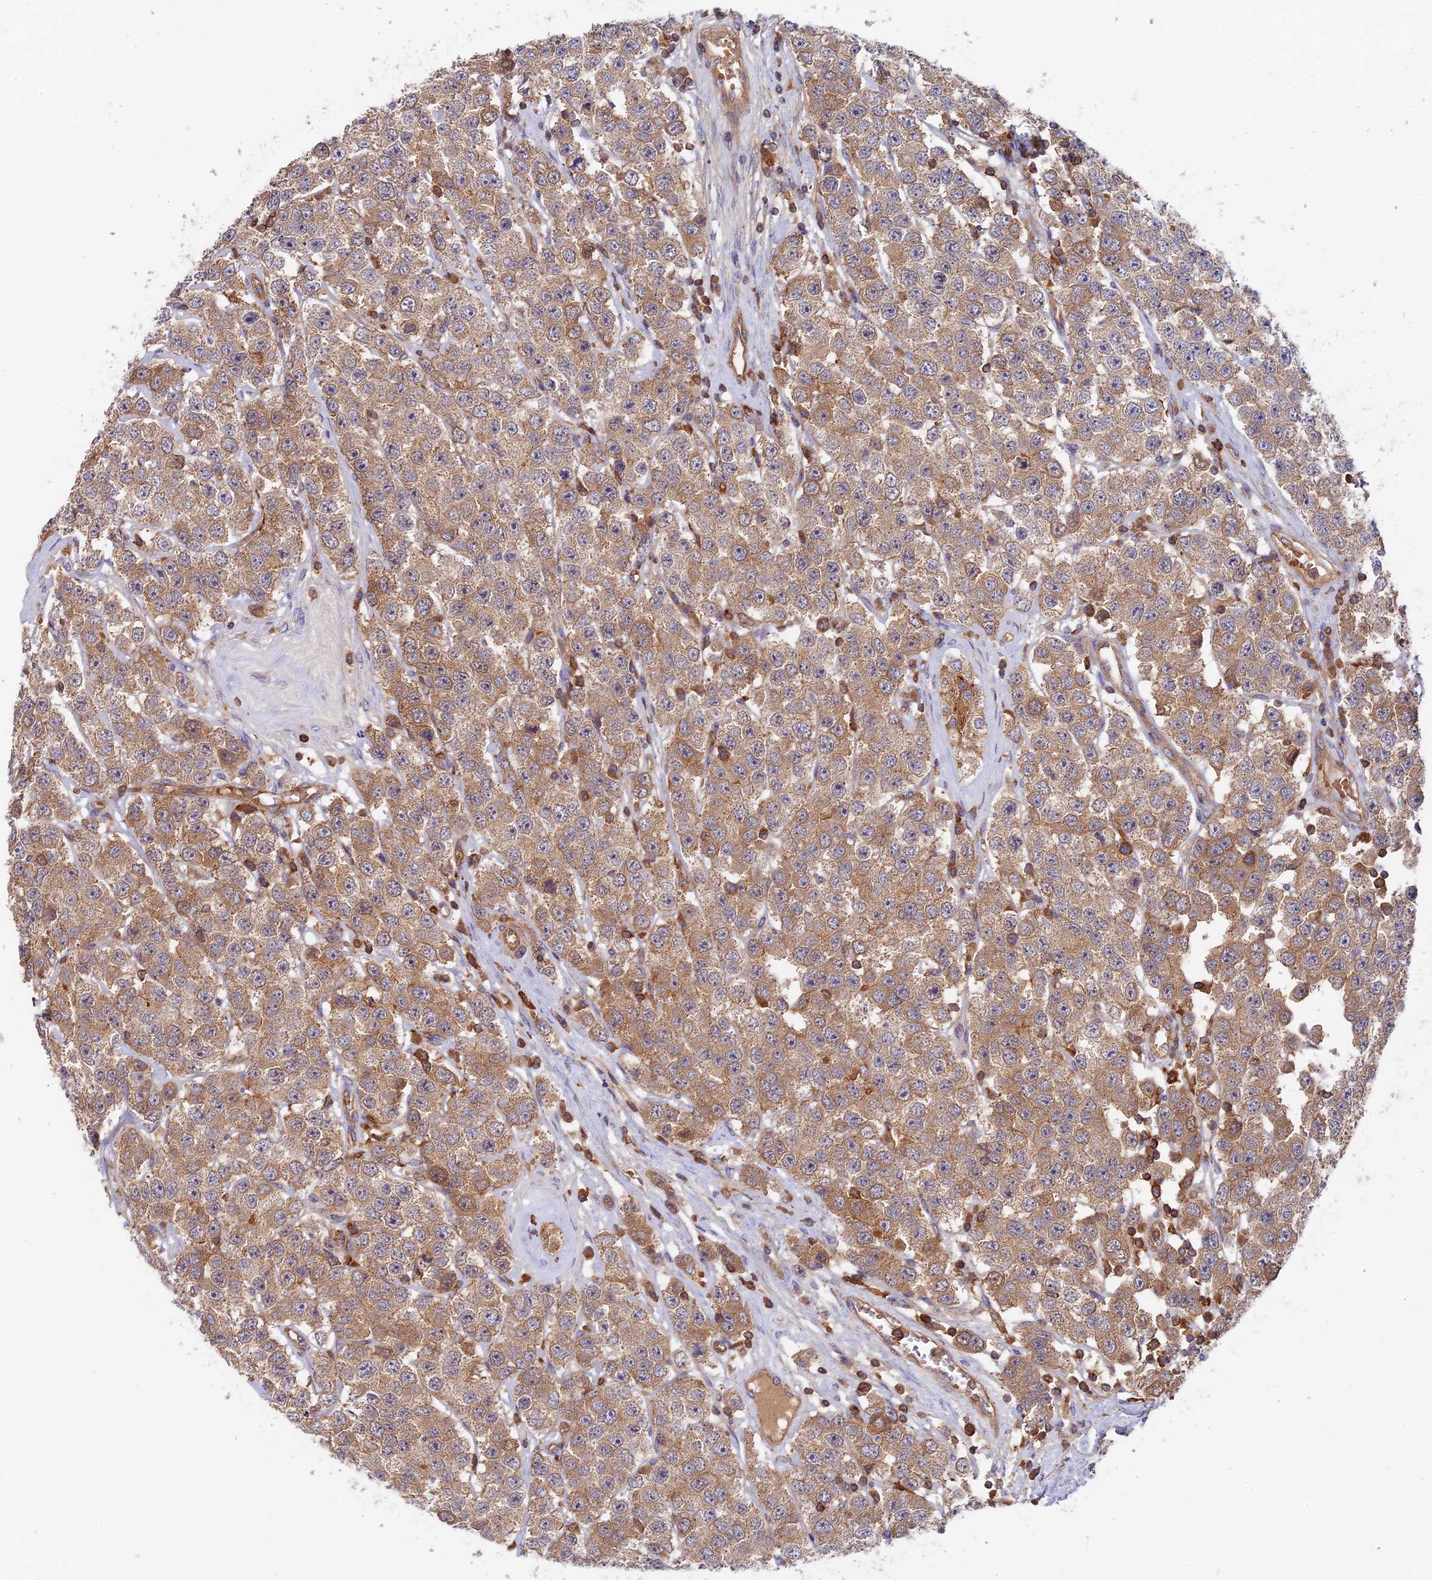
{"staining": {"intensity": "moderate", "quantity": "25%-75%", "location": "cytoplasmic/membranous"}, "tissue": "testis cancer", "cell_type": "Tumor cells", "image_type": "cancer", "snomed": [{"axis": "morphology", "description": "Seminoma, NOS"}, {"axis": "topography", "description": "Testis"}], "caption": "Immunohistochemical staining of human testis cancer (seminoma) displays medium levels of moderate cytoplasmic/membranous positivity in approximately 25%-75% of tumor cells. The staining was performed using DAB (3,3'-diaminobenzidine) to visualize the protein expression in brown, while the nuclei were stained in blue with hematoxylin (Magnification: 20x).", "gene": "MYO9B", "patient": {"sex": "male", "age": 28}}